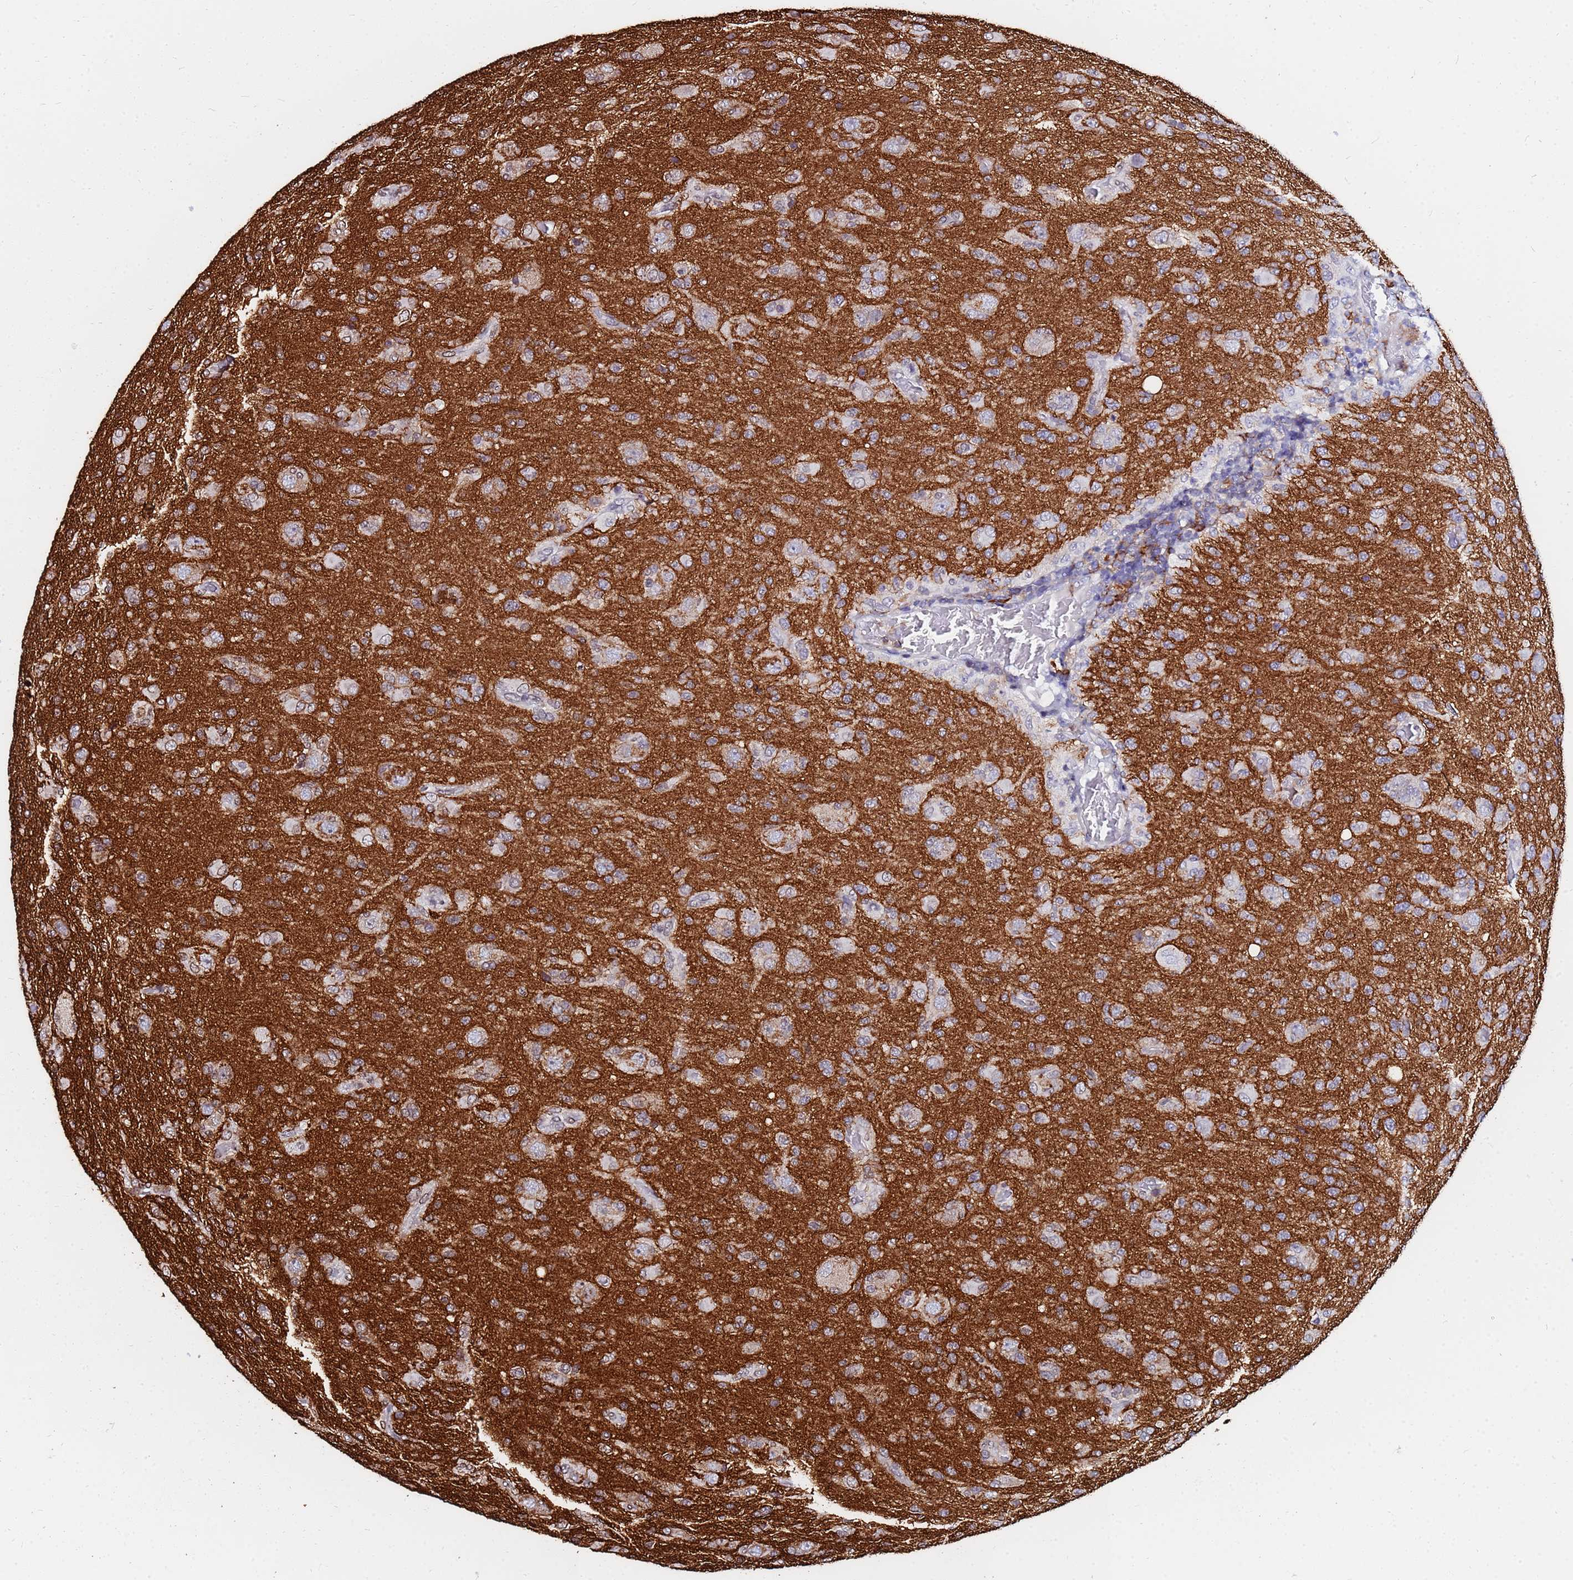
{"staining": {"intensity": "negative", "quantity": "none", "location": "none"}, "tissue": "glioma", "cell_type": "Tumor cells", "image_type": "cancer", "snomed": [{"axis": "morphology", "description": "Glioma, malignant, High grade"}, {"axis": "topography", "description": "Brain"}], "caption": "IHC of human malignant glioma (high-grade) demonstrates no positivity in tumor cells. Brightfield microscopy of immunohistochemistry stained with DAB (3,3'-diaminobenzidine) (brown) and hematoxylin (blue), captured at high magnification.", "gene": "BASP1", "patient": {"sex": "female", "age": 57}}